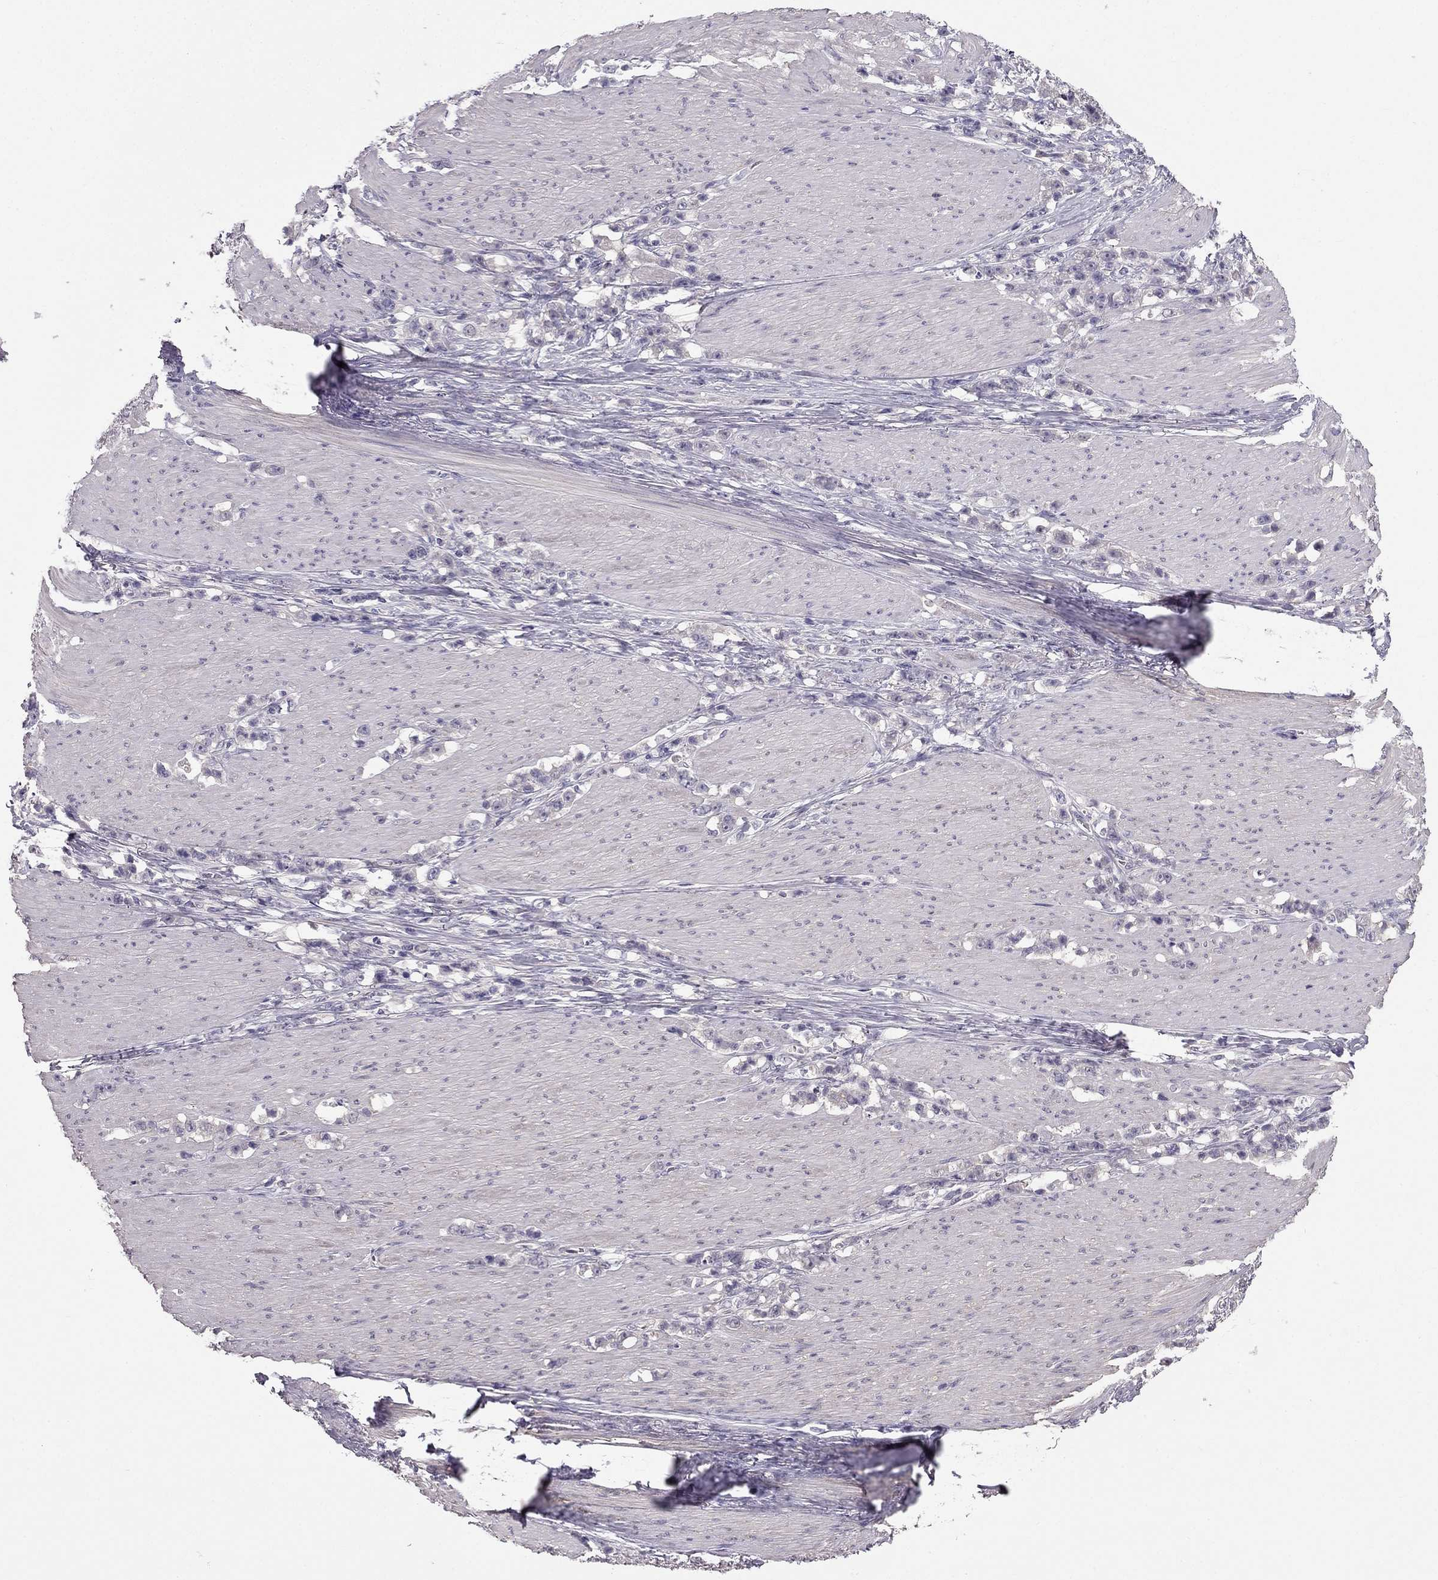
{"staining": {"intensity": "negative", "quantity": "none", "location": "none"}, "tissue": "stomach cancer", "cell_type": "Tumor cells", "image_type": "cancer", "snomed": [{"axis": "morphology", "description": "Adenocarcinoma, NOS"}, {"axis": "topography", "description": "Stomach, lower"}], "caption": "IHC image of adenocarcinoma (stomach) stained for a protein (brown), which displays no staining in tumor cells.", "gene": "HSFX1", "patient": {"sex": "male", "age": 88}}